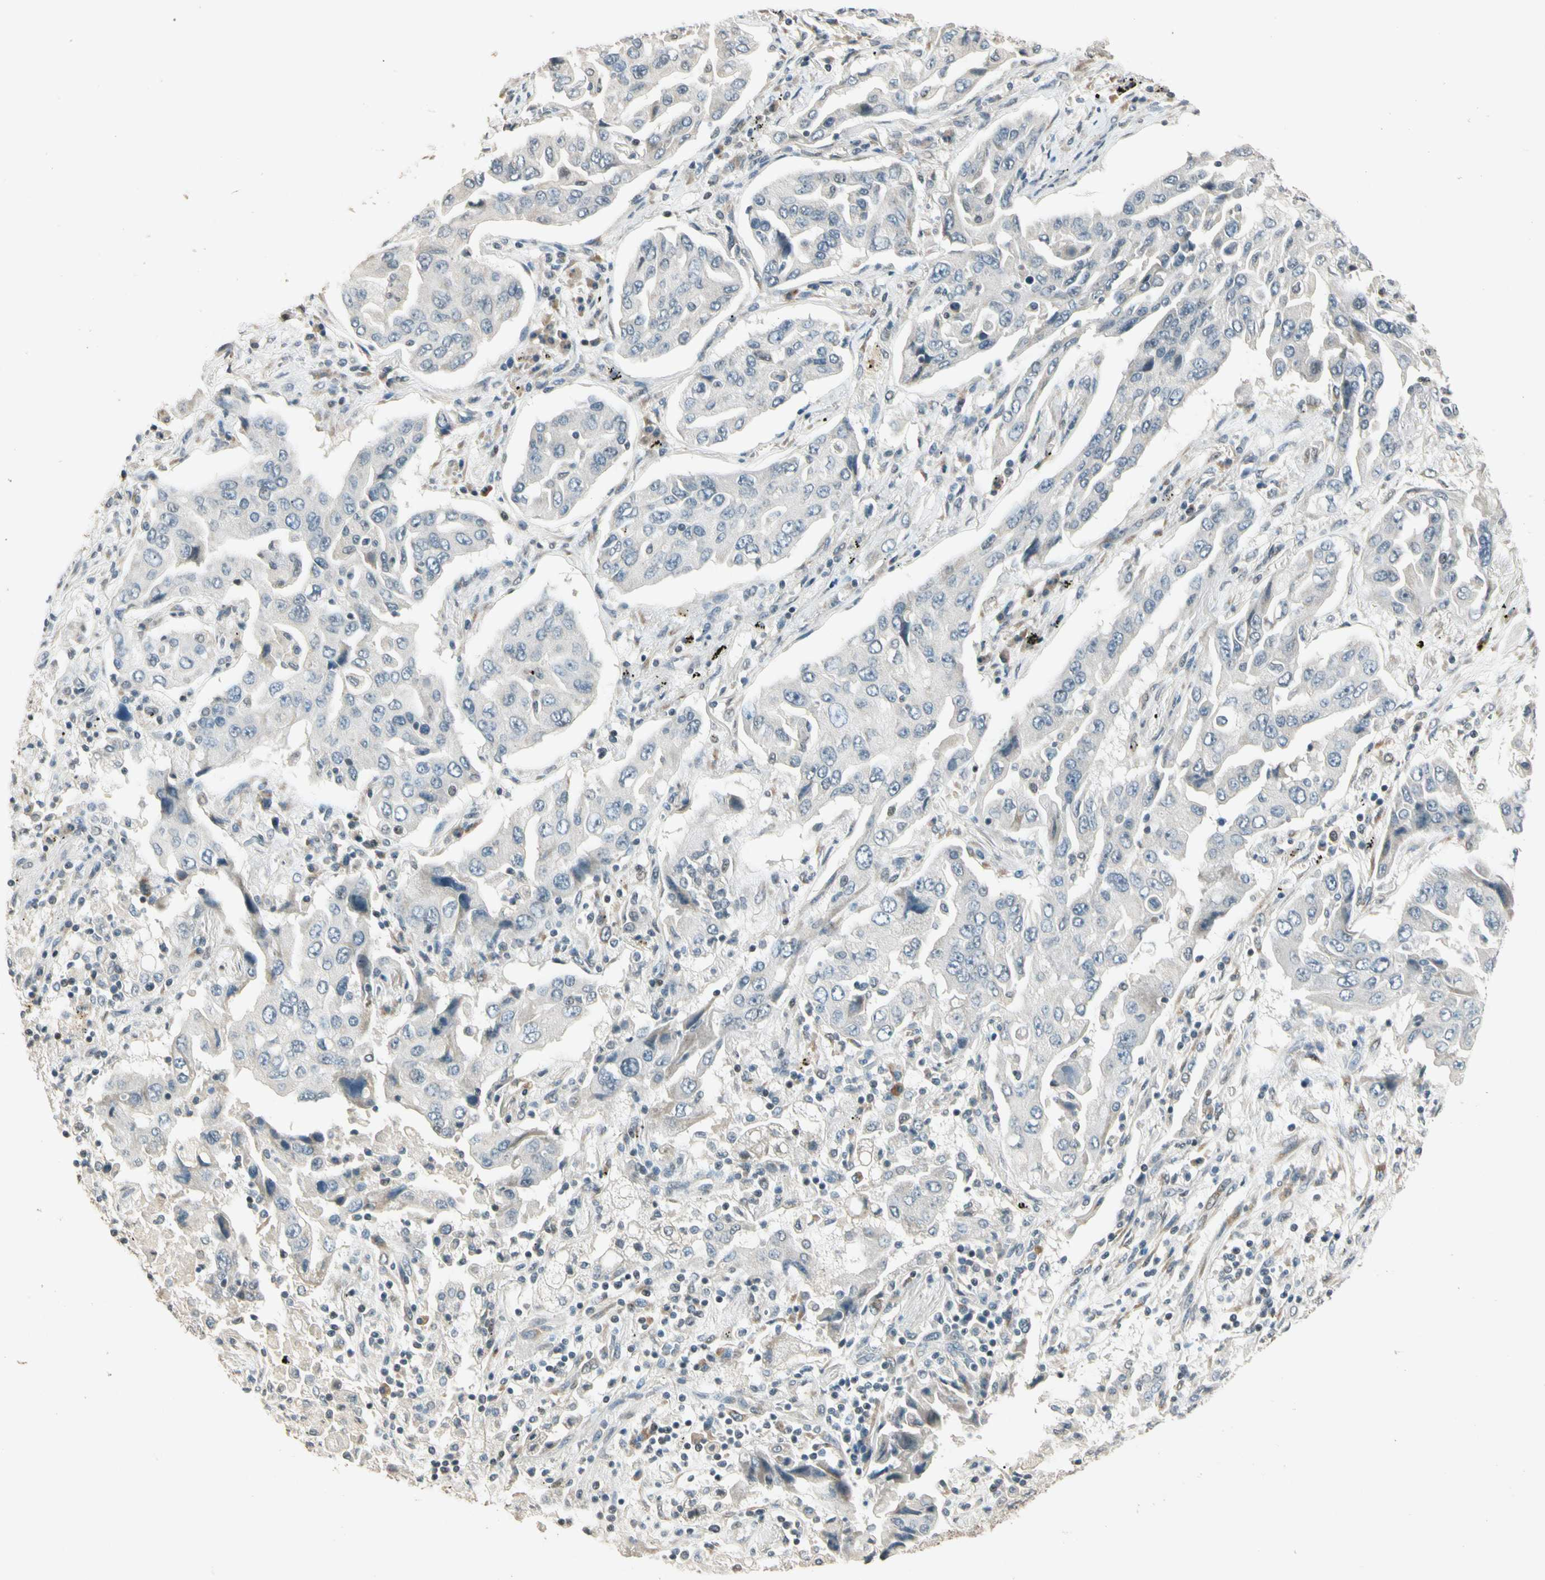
{"staining": {"intensity": "negative", "quantity": "none", "location": "none"}, "tissue": "lung cancer", "cell_type": "Tumor cells", "image_type": "cancer", "snomed": [{"axis": "morphology", "description": "Adenocarcinoma, NOS"}, {"axis": "topography", "description": "Lung"}], "caption": "IHC of lung cancer (adenocarcinoma) displays no staining in tumor cells.", "gene": "ZBTB4", "patient": {"sex": "female", "age": 65}}